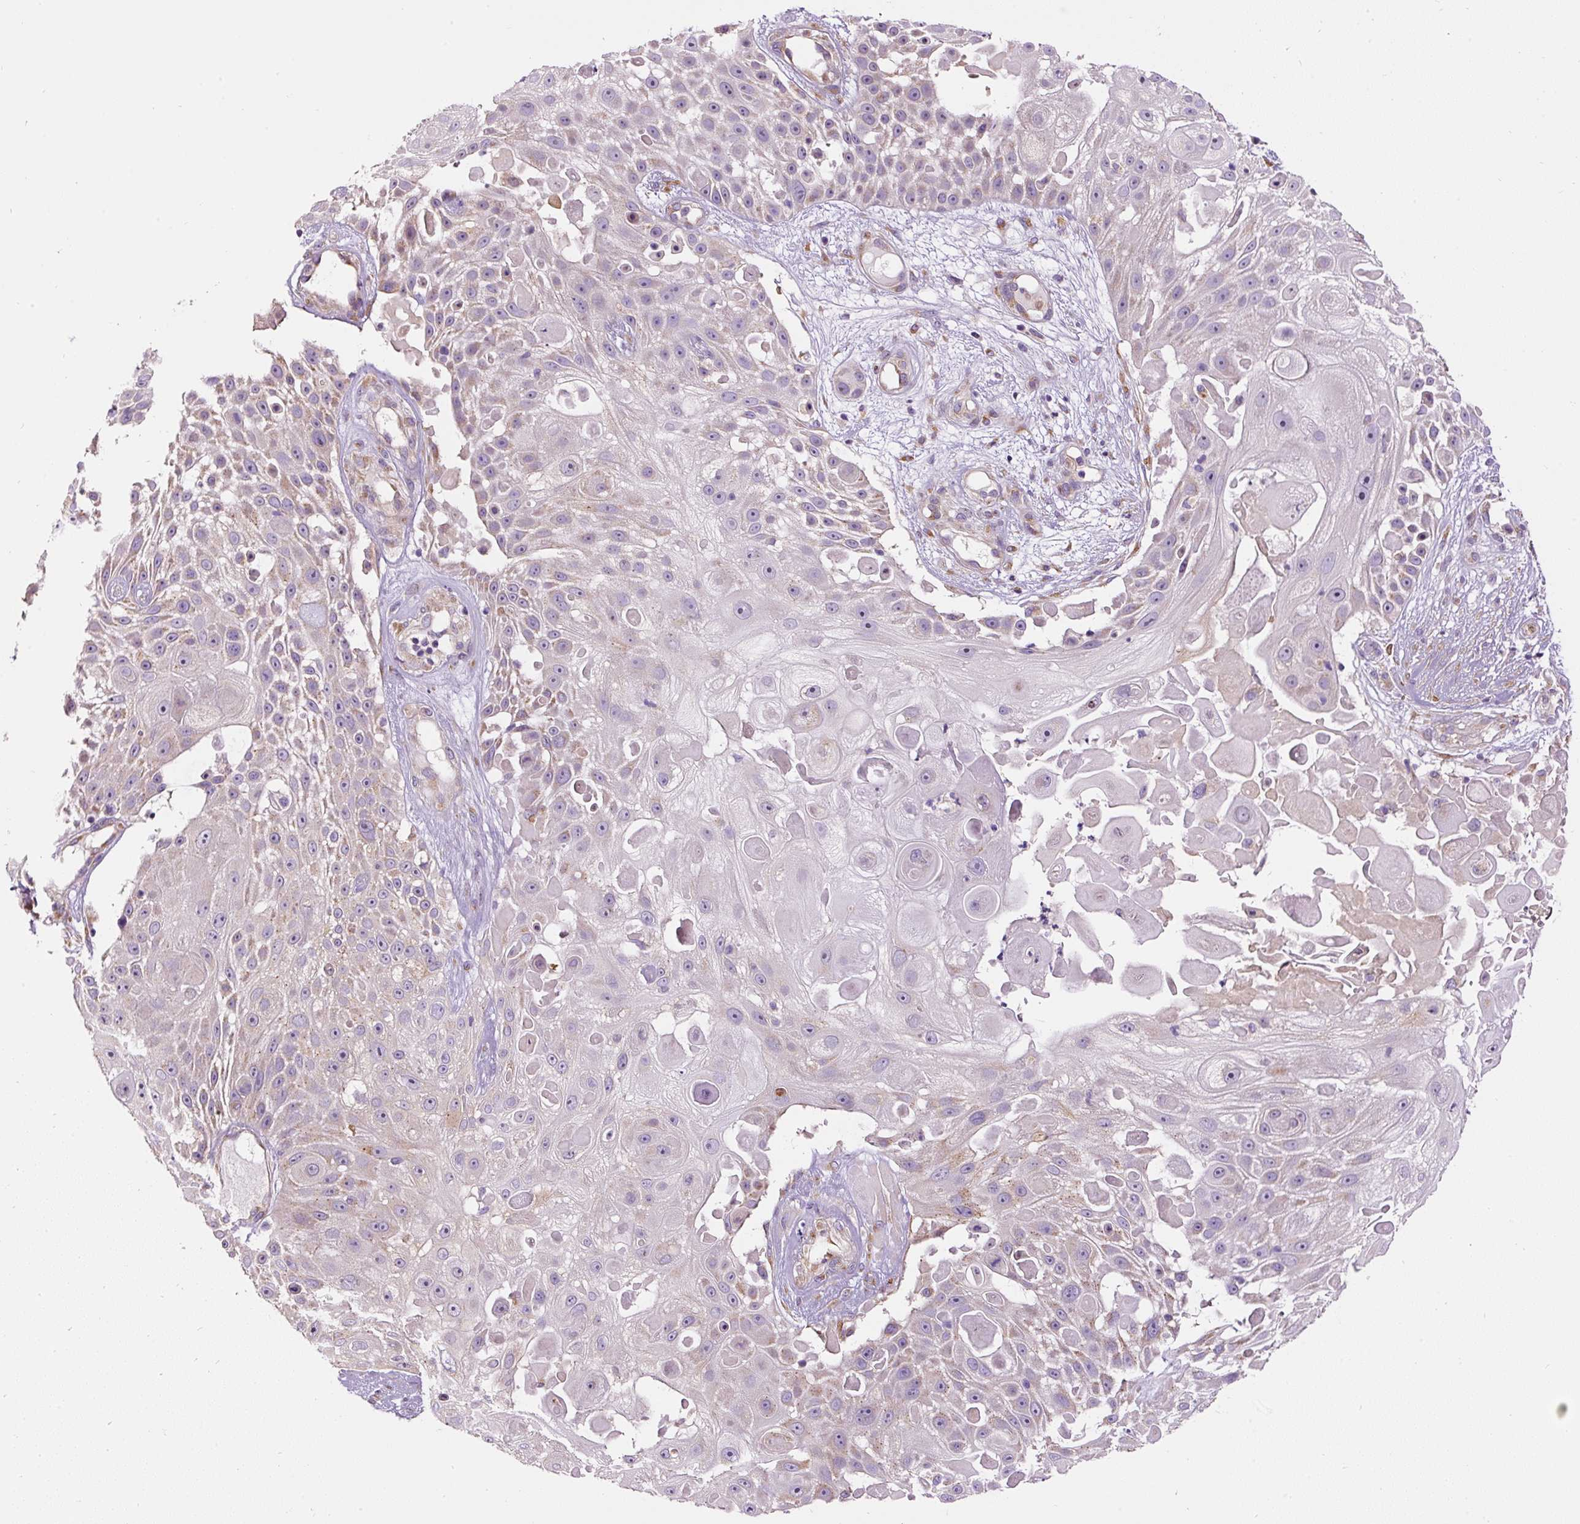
{"staining": {"intensity": "weak", "quantity": "25%-75%", "location": "cytoplasmic/membranous"}, "tissue": "skin cancer", "cell_type": "Tumor cells", "image_type": "cancer", "snomed": [{"axis": "morphology", "description": "Squamous cell carcinoma, NOS"}, {"axis": "topography", "description": "Skin"}], "caption": "DAB (3,3'-diaminobenzidine) immunohistochemical staining of skin cancer (squamous cell carcinoma) exhibits weak cytoplasmic/membranous protein positivity in approximately 25%-75% of tumor cells.", "gene": "PRRC2A", "patient": {"sex": "female", "age": 86}}